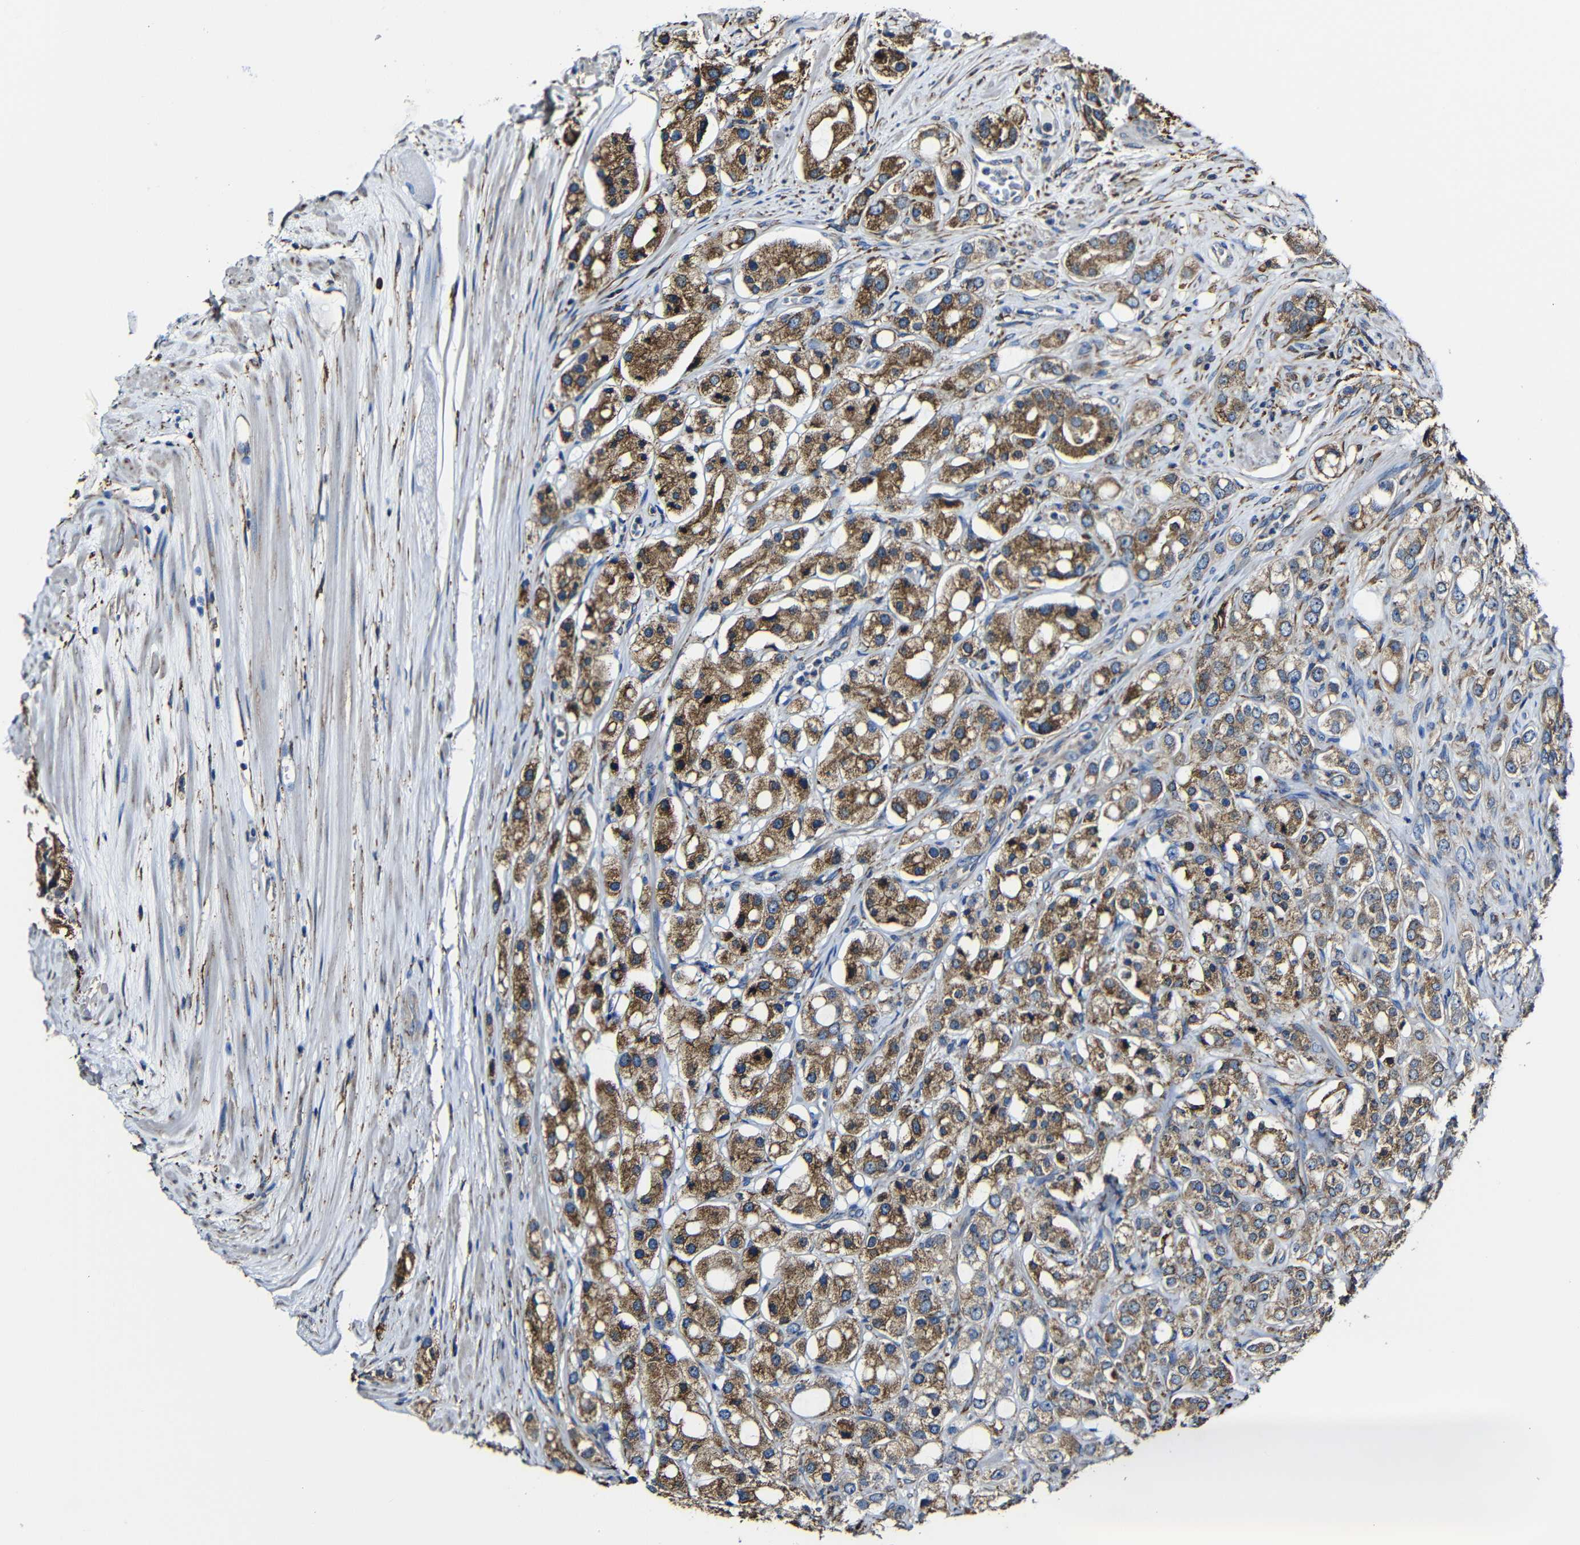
{"staining": {"intensity": "moderate", "quantity": ">75%", "location": "cytoplasmic/membranous"}, "tissue": "prostate cancer", "cell_type": "Tumor cells", "image_type": "cancer", "snomed": [{"axis": "morphology", "description": "Adenocarcinoma, High grade"}, {"axis": "topography", "description": "Prostate"}], "caption": "Prostate cancer was stained to show a protein in brown. There is medium levels of moderate cytoplasmic/membranous expression in about >75% of tumor cells.", "gene": "PPIB", "patient": {"sex": "male", "age": 65}}